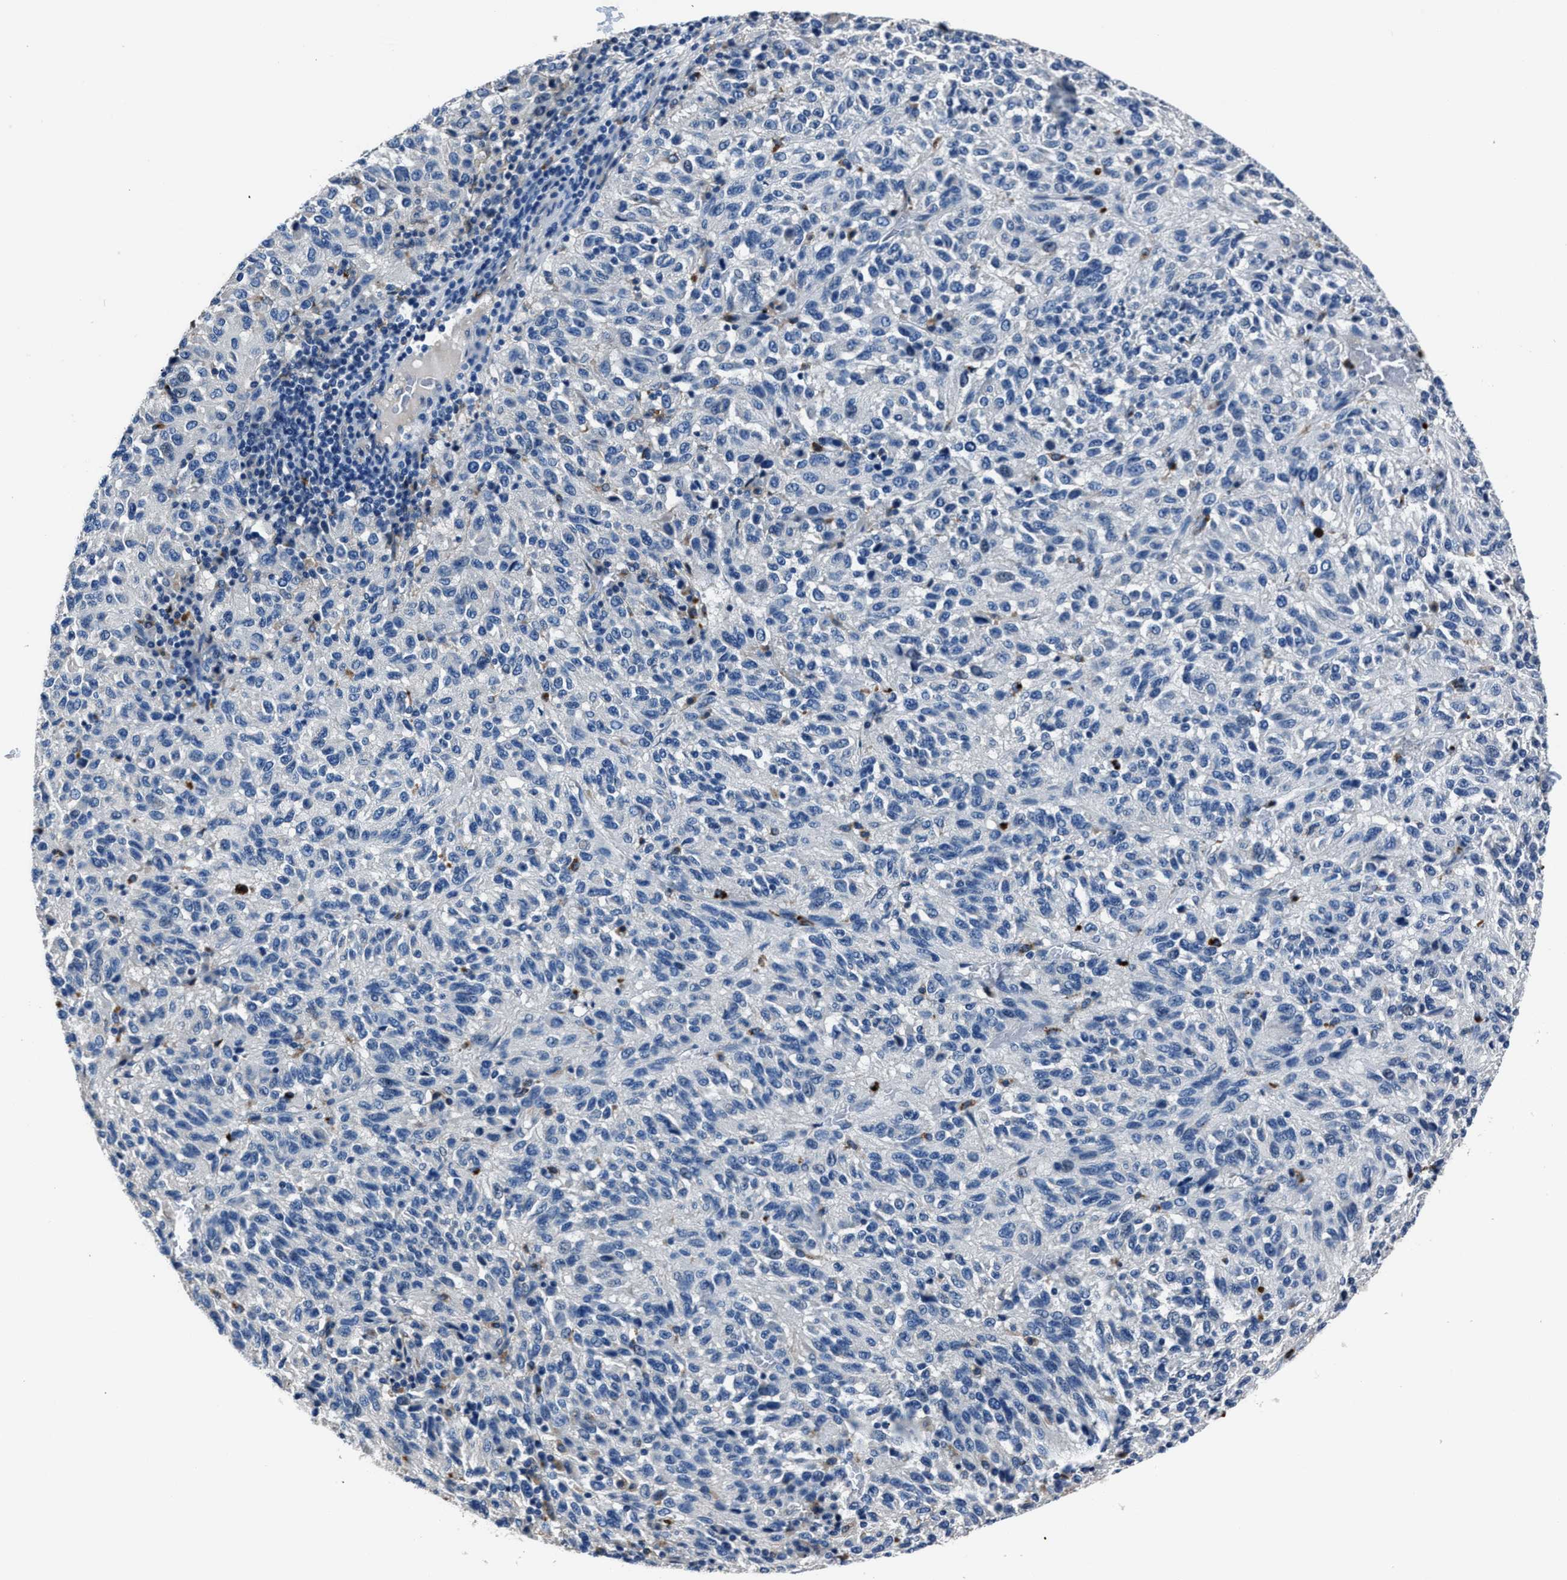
{"staining": {"intensity": "negative", "quantity": "none", "location": "none"}, "tissue": "melanoma", "cell_type": "Tumor cells", "image_type": "cancer", "snomed": [{"axis": "morphology", "description": "Malignant melanoma, Metastatic site"}, {"axis": "topography", "description": "Lung"}], "caption": "This is an IHC image of human malignant melanoma (metastatic site). There is no staining in tumor cells.", "gene": "FGL2", "patient": {"sex": "male", "age": 64}}